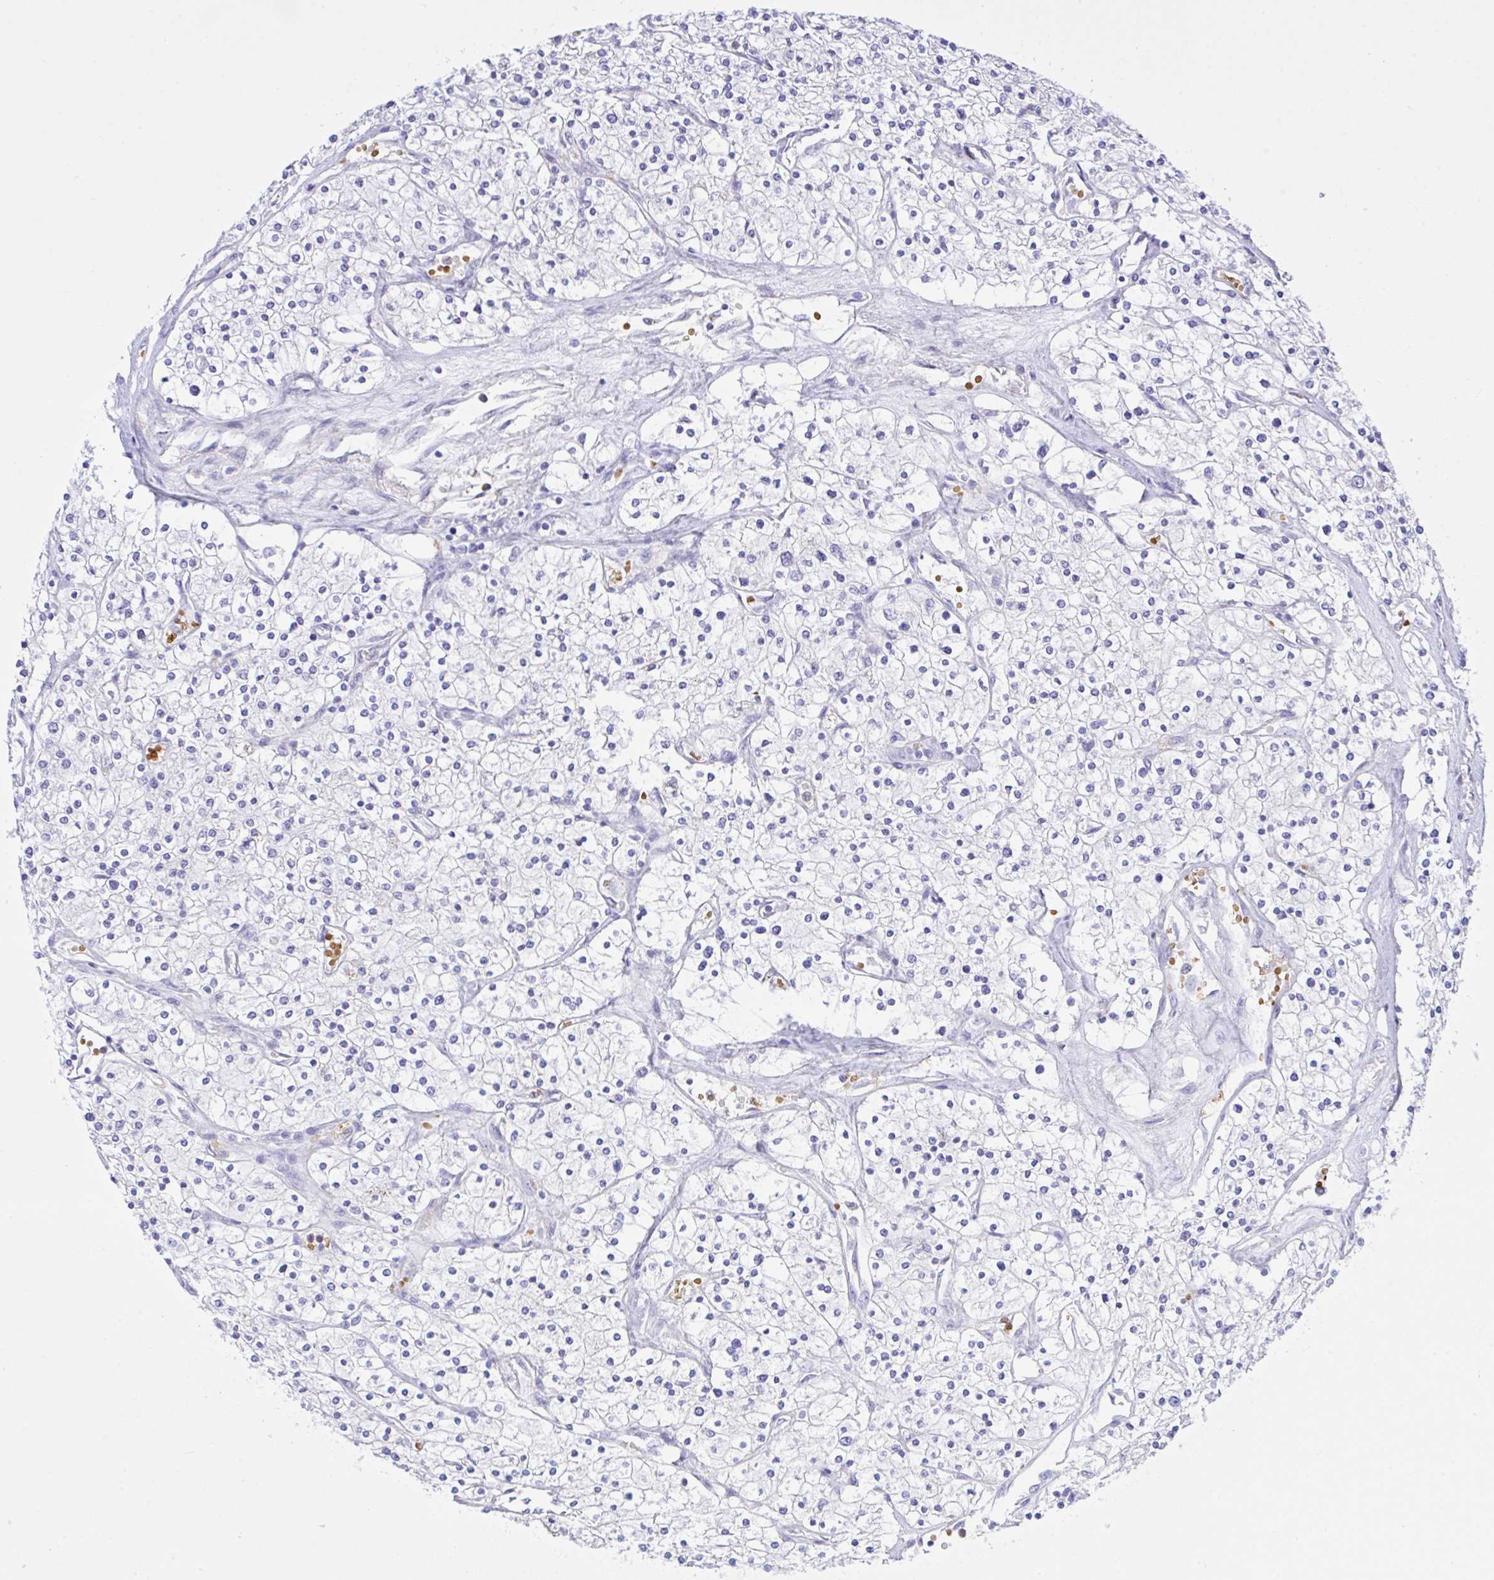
{"staining": {"intensity": "negative", "quantity": "none", "location": "none"}, "tissue": "renal cancer", "cell_type": "Tumor cells", "image_type": "cancer", "snomed": [{"axis": "morphology", "description": "Adenocarcinoma, NOS"}, {"axis": "topography", "description": "Kidney"}], "caption": "Immunohistochemistry of renal cancer reveals no expression in tumor cells.", "gene": "ZNF221", "patient": {"sex": "male", "age": 80}}